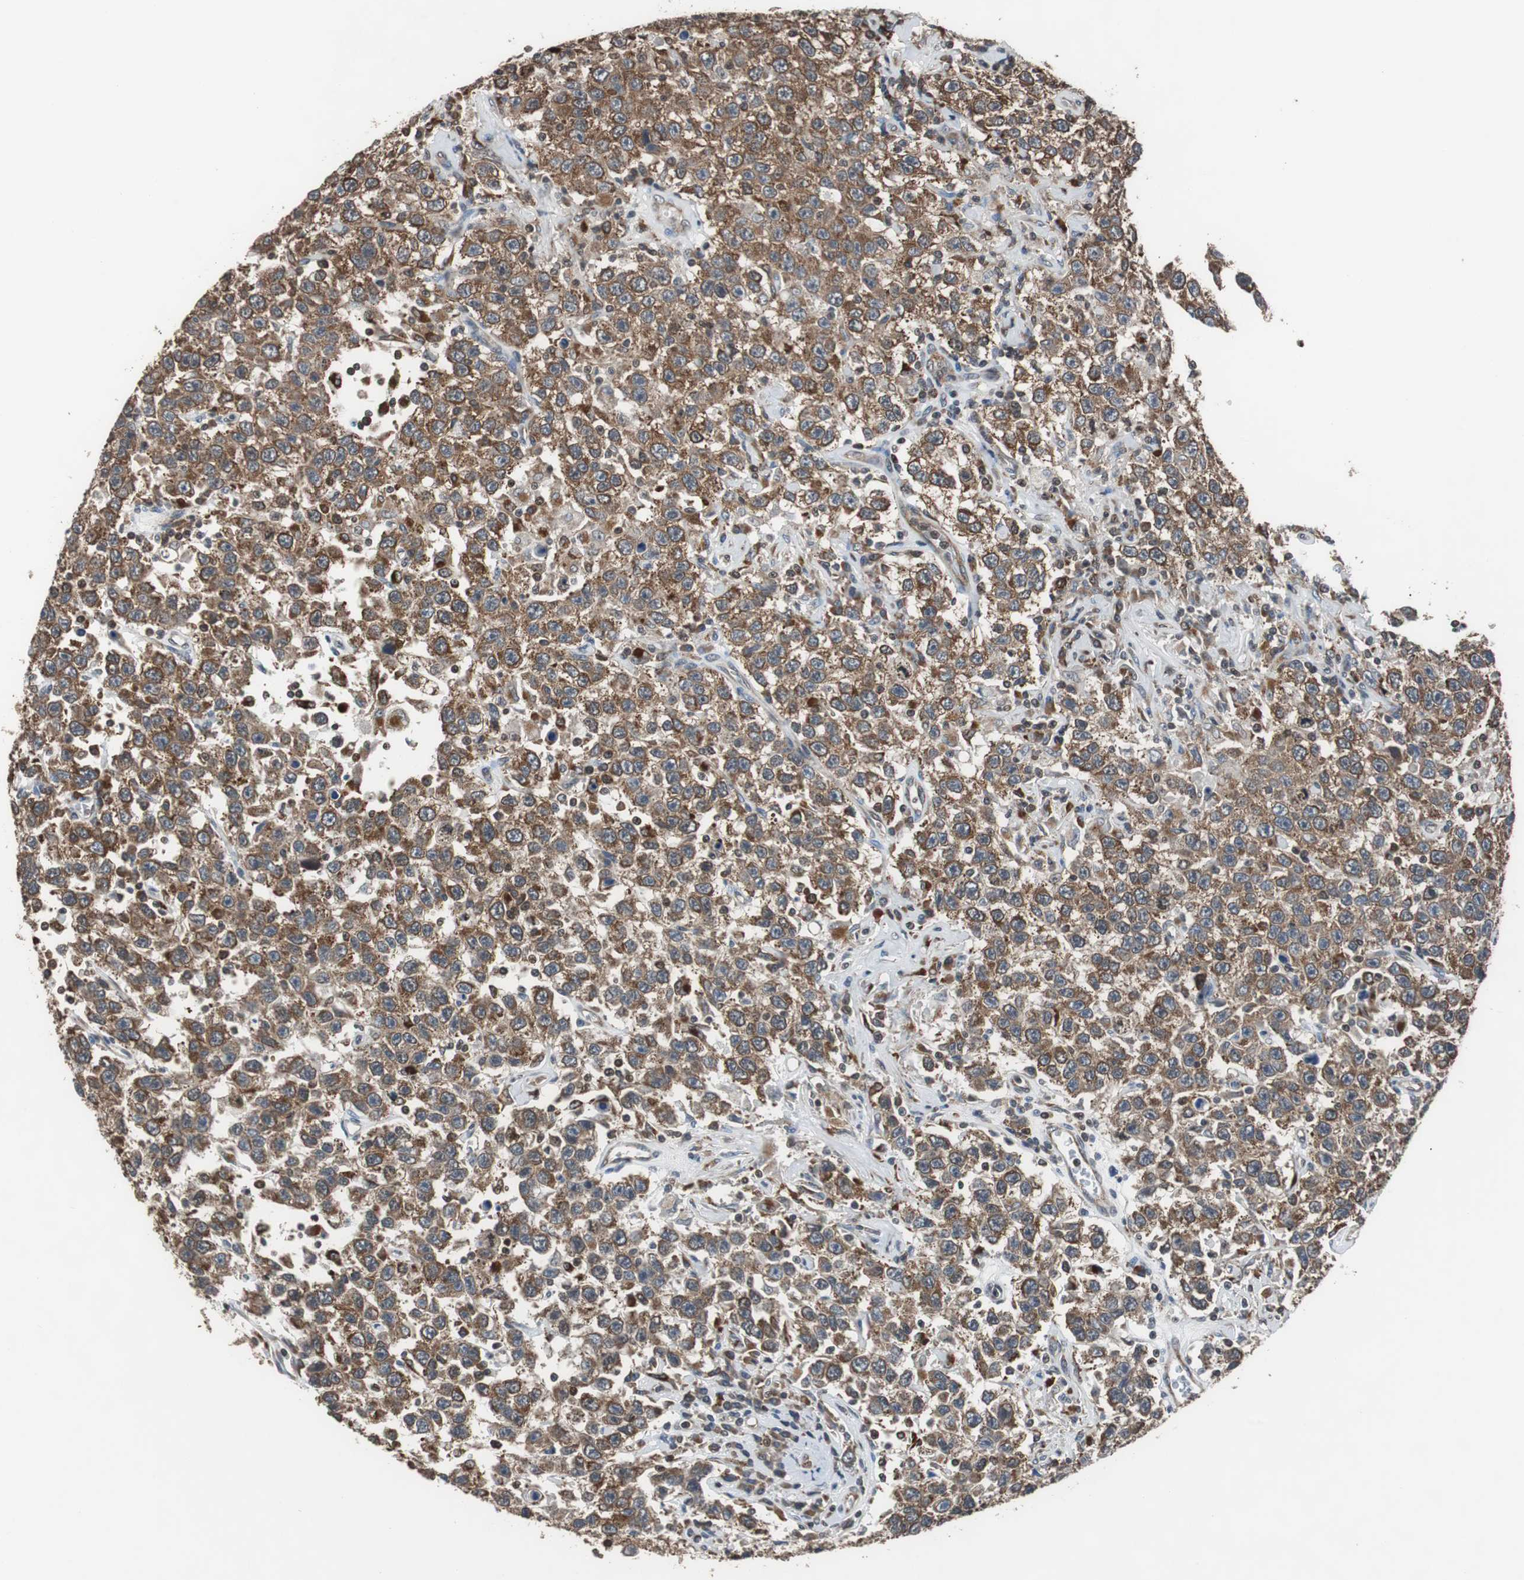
{"staining": {"intensity": "strong", "quantity": ">75%", "location": "cytoplasmic/membranous"}, "tissue": "testis cancer", "cell_type": "Tumor cells", "image_type": "cancer", "snomed": [{"axis": "morphology", "description": "Seminoma, NOS"}, {"axis": "topography", "description": "Testis"}], "caption": "A high amount of strong cytoplasmic/membranous positivity is present in about >75% of tumor cells in testis seminoma tissue.", "gene": "USP10", "patient": {"sex": "male", "age": 41}}